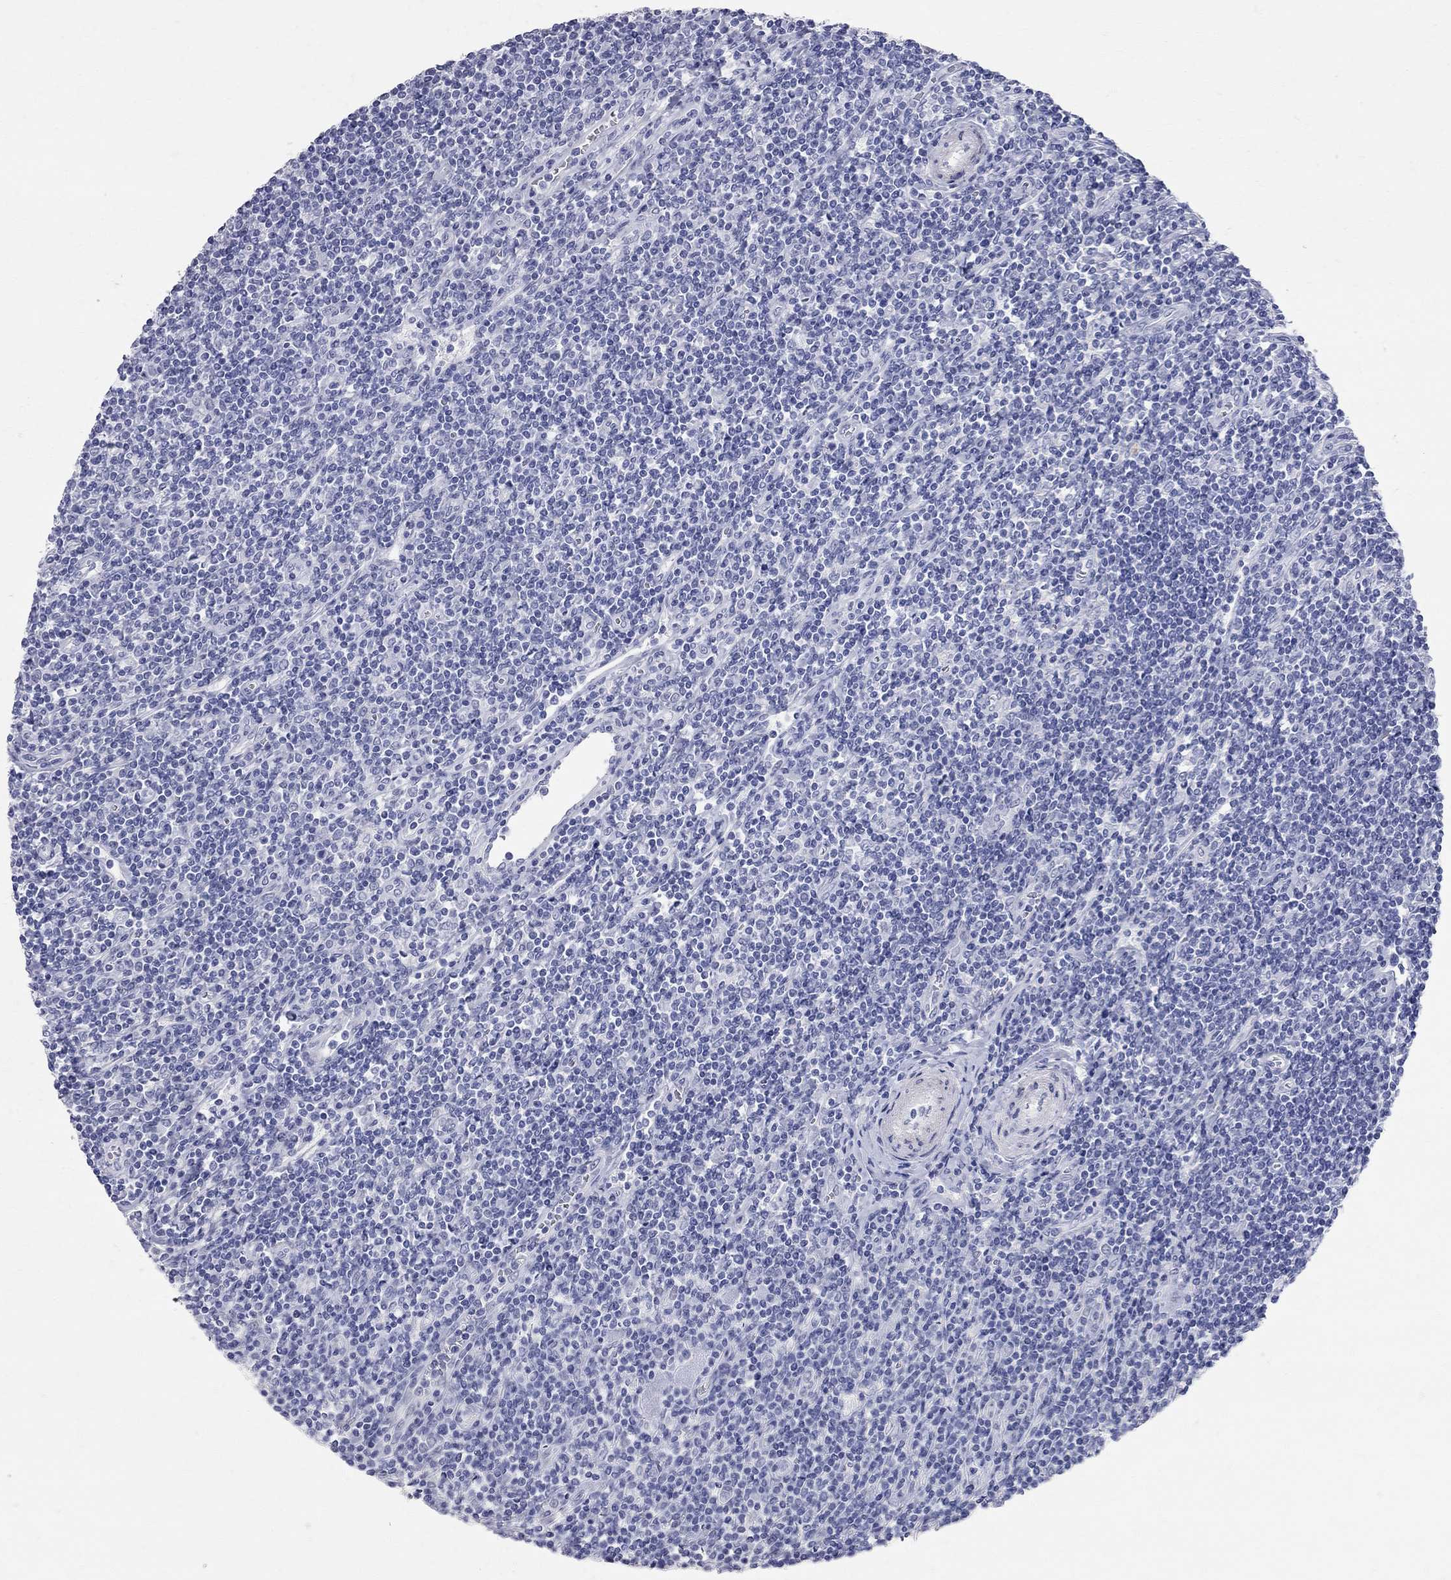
{"staining": {"intensity": "negative", "quantity": "none", "location": "none"}, "tissue": "lymphoma", "cell_type": "Tumor cells", "image_type": "cancer", "snomed": [{"axis": "morphology", "description": "Hodgkin's disease, NOS"}, {"axis": "topography", "description": "Lymph node"}], "caption": "Protein analysis of lymphoma reveals no significant positivity in tumor cells.", "gene": "BPIFB1", "patient": {"sex": "male", "age": 40}}